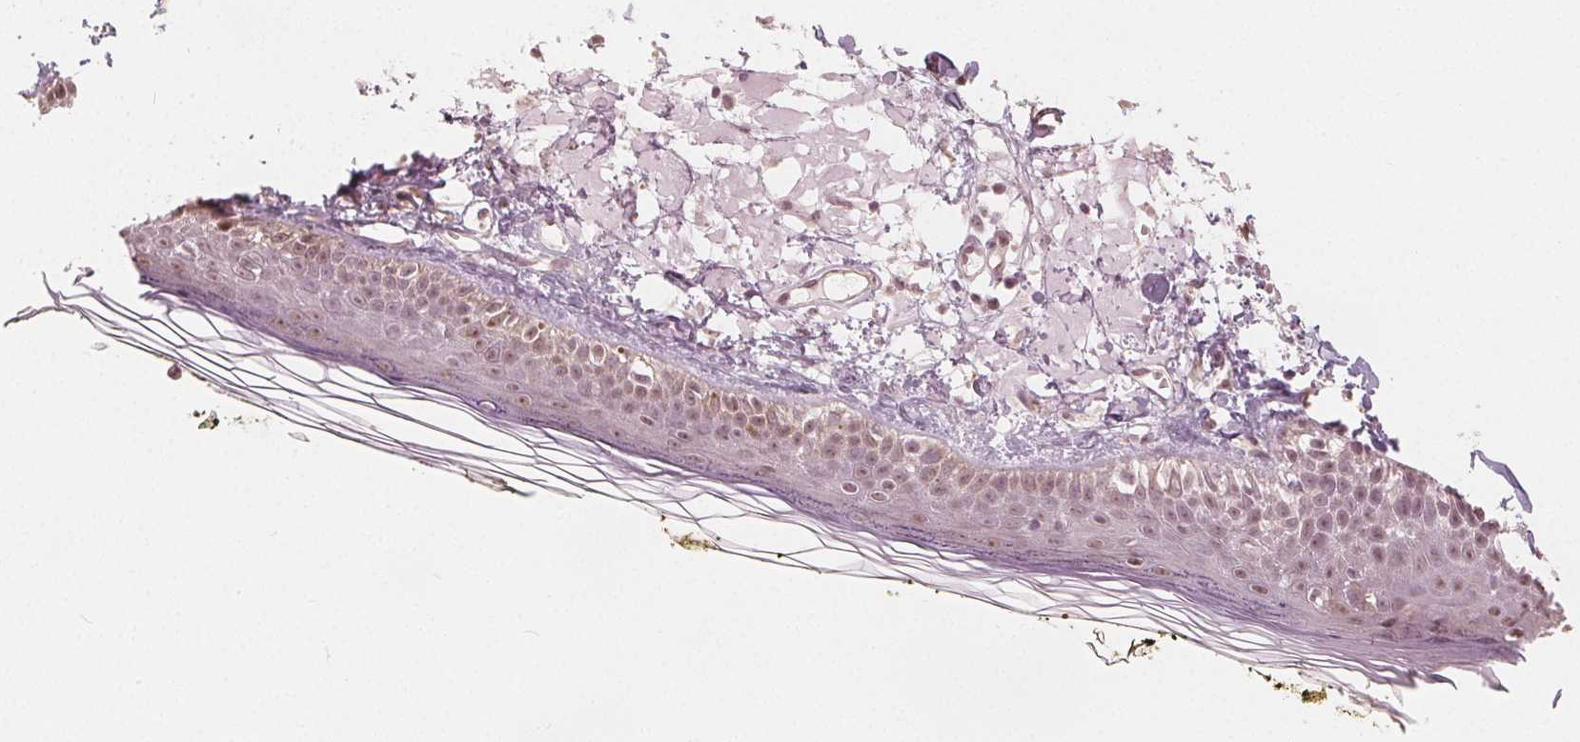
{"staining": {"intensity": "weak", "quantity": "<25%", "location": "nuclear"}, "tissue": "skin", "cell_type": "Fibroblasts", "image_type": "normal", "snomed": [{"axis": "morphology", "description": "Normal tissue, NOS"}, {"axis": "topography", "description": "Skin"}], "caption": "High power microscopy micrograph of an immunohistochemistry micrograph of unremarkable skin, revealing no significant expression in fibroblasts.", "gene": "NUP210L", "patient": {"sex": "male", "age": 76}}